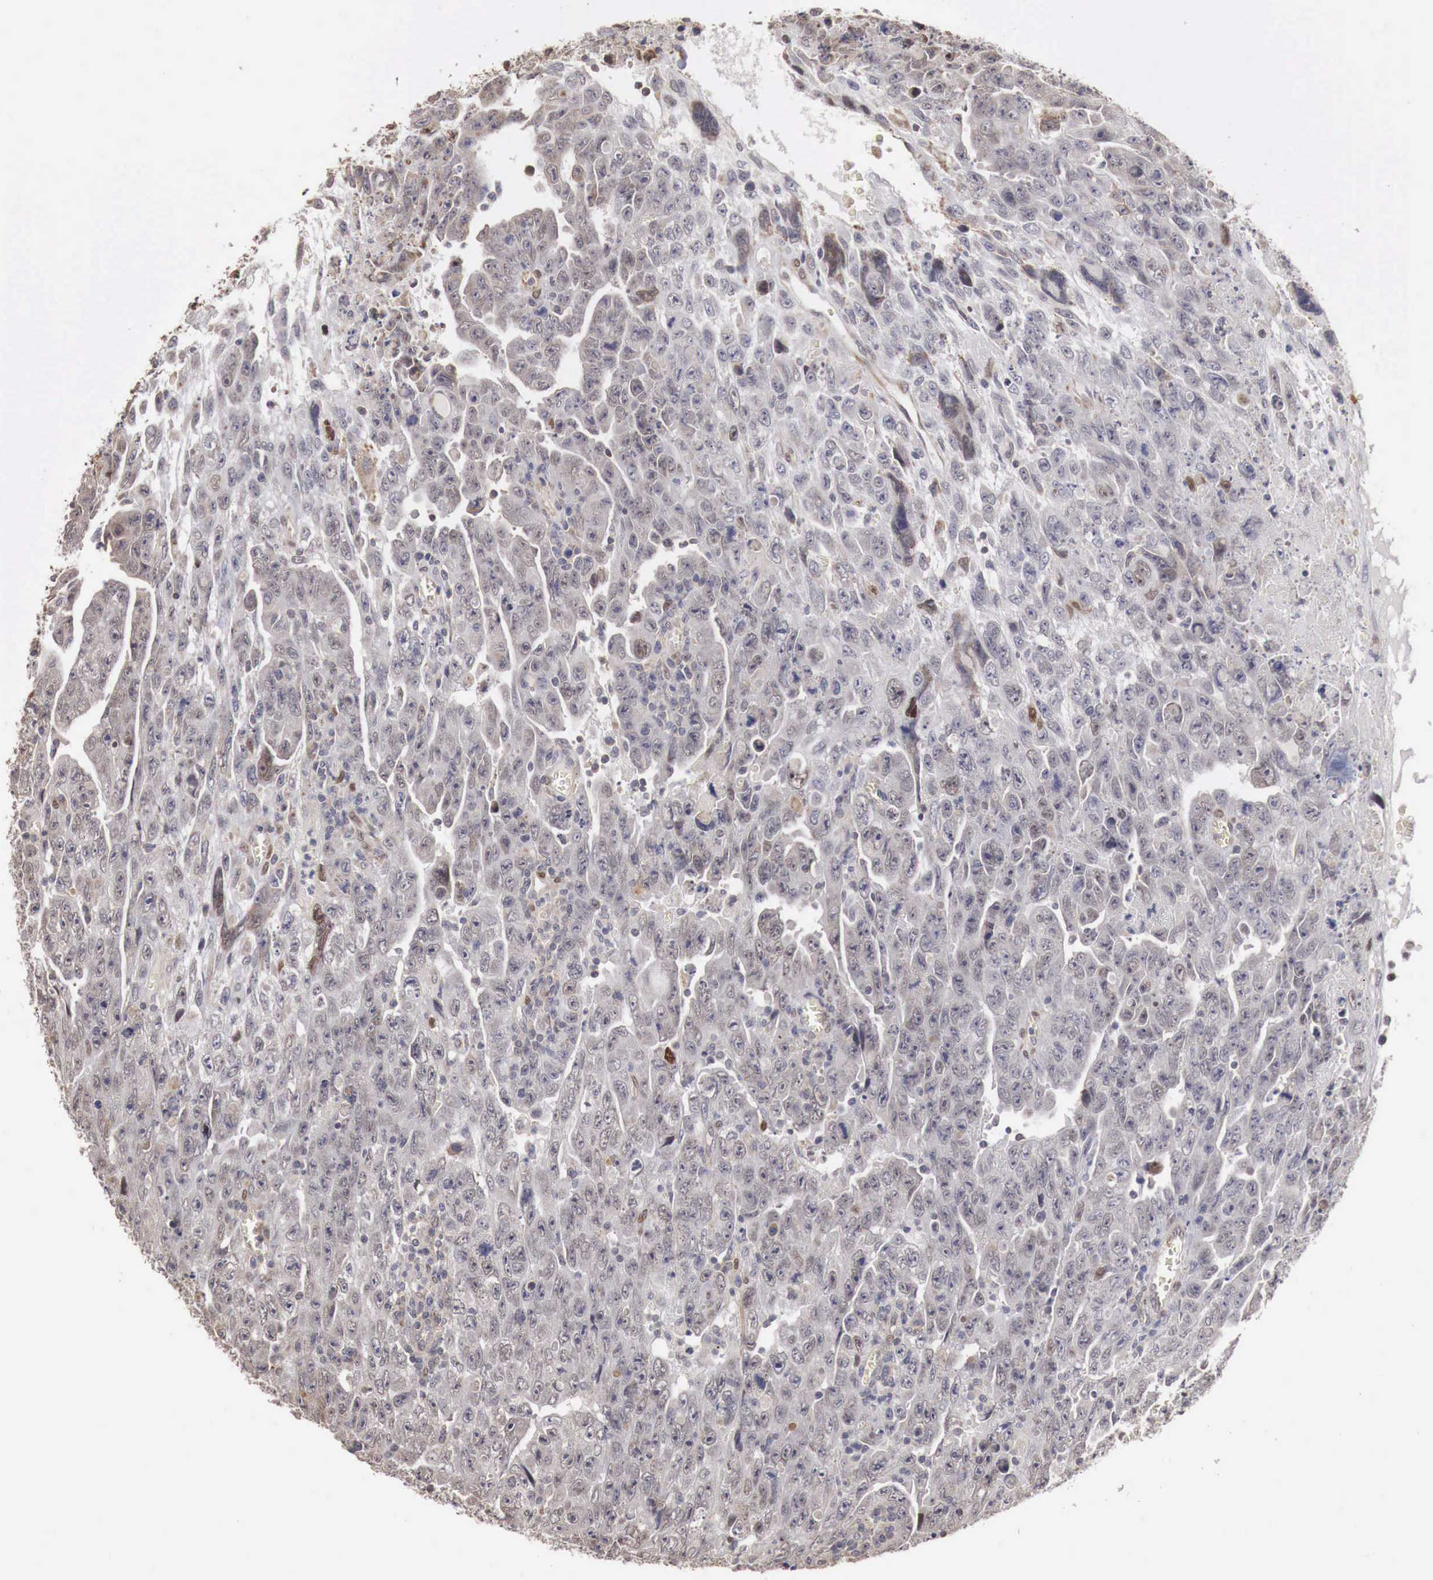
{"staining": {"intensity": "negative", "quantity": "none", "location": "none"}, "tissue": "testis cancer", "cell_type": "Tumor cells", "image_type": "cancer", "snomed": [{"axis": "morphology", "description": "Carcinoma, Embryonal, NOS"}, {"axis": "topography", "description": "Testis"}], "caption": "This is an immunohistochemistry (IHC) histopathology image of human testis cancer (embryonal carcinoma). There is no expression in tumor cells.", "gene": "KHDRBS2", "patient": {"sex": "male", "age": 28}}